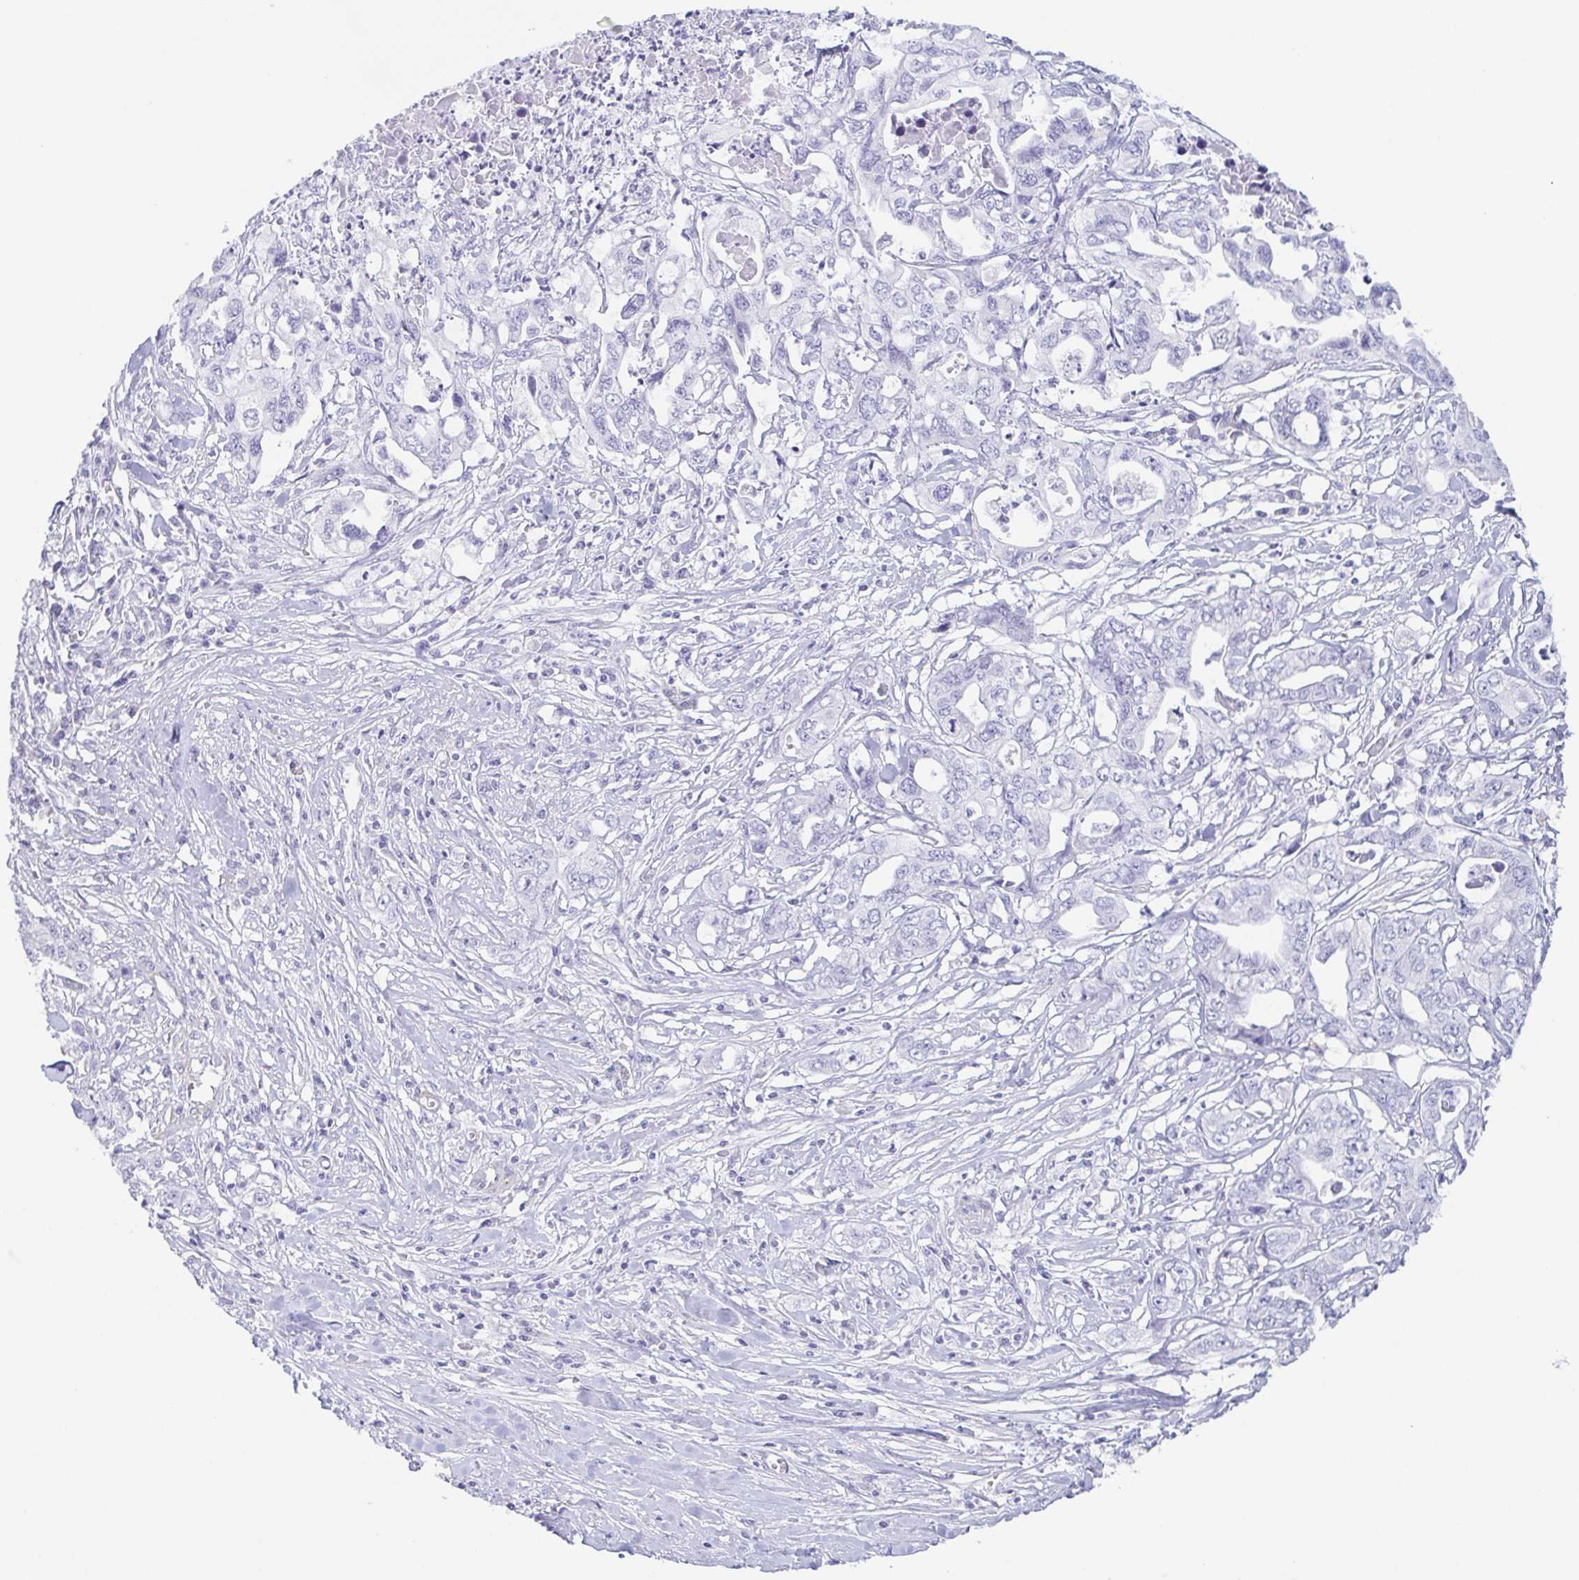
{"staining": {"intensity": "negative", "quantity": "none", "location": "none"}, "tissue": "pancreatic cancer", "cell_type": "Tumor cells", "image_type": "cancer", "snomed": [{"axis": "morphology", "description": "Adenocarcinoma, NOS"}, {"axis": "topography", "description": "Pancreas"}], "caption": "Tumor cells show no significant protein expression in adenocarcinoma (pancreatic).", "gene": "PRR27", "patient": {"sex": "male", "age": 68}}